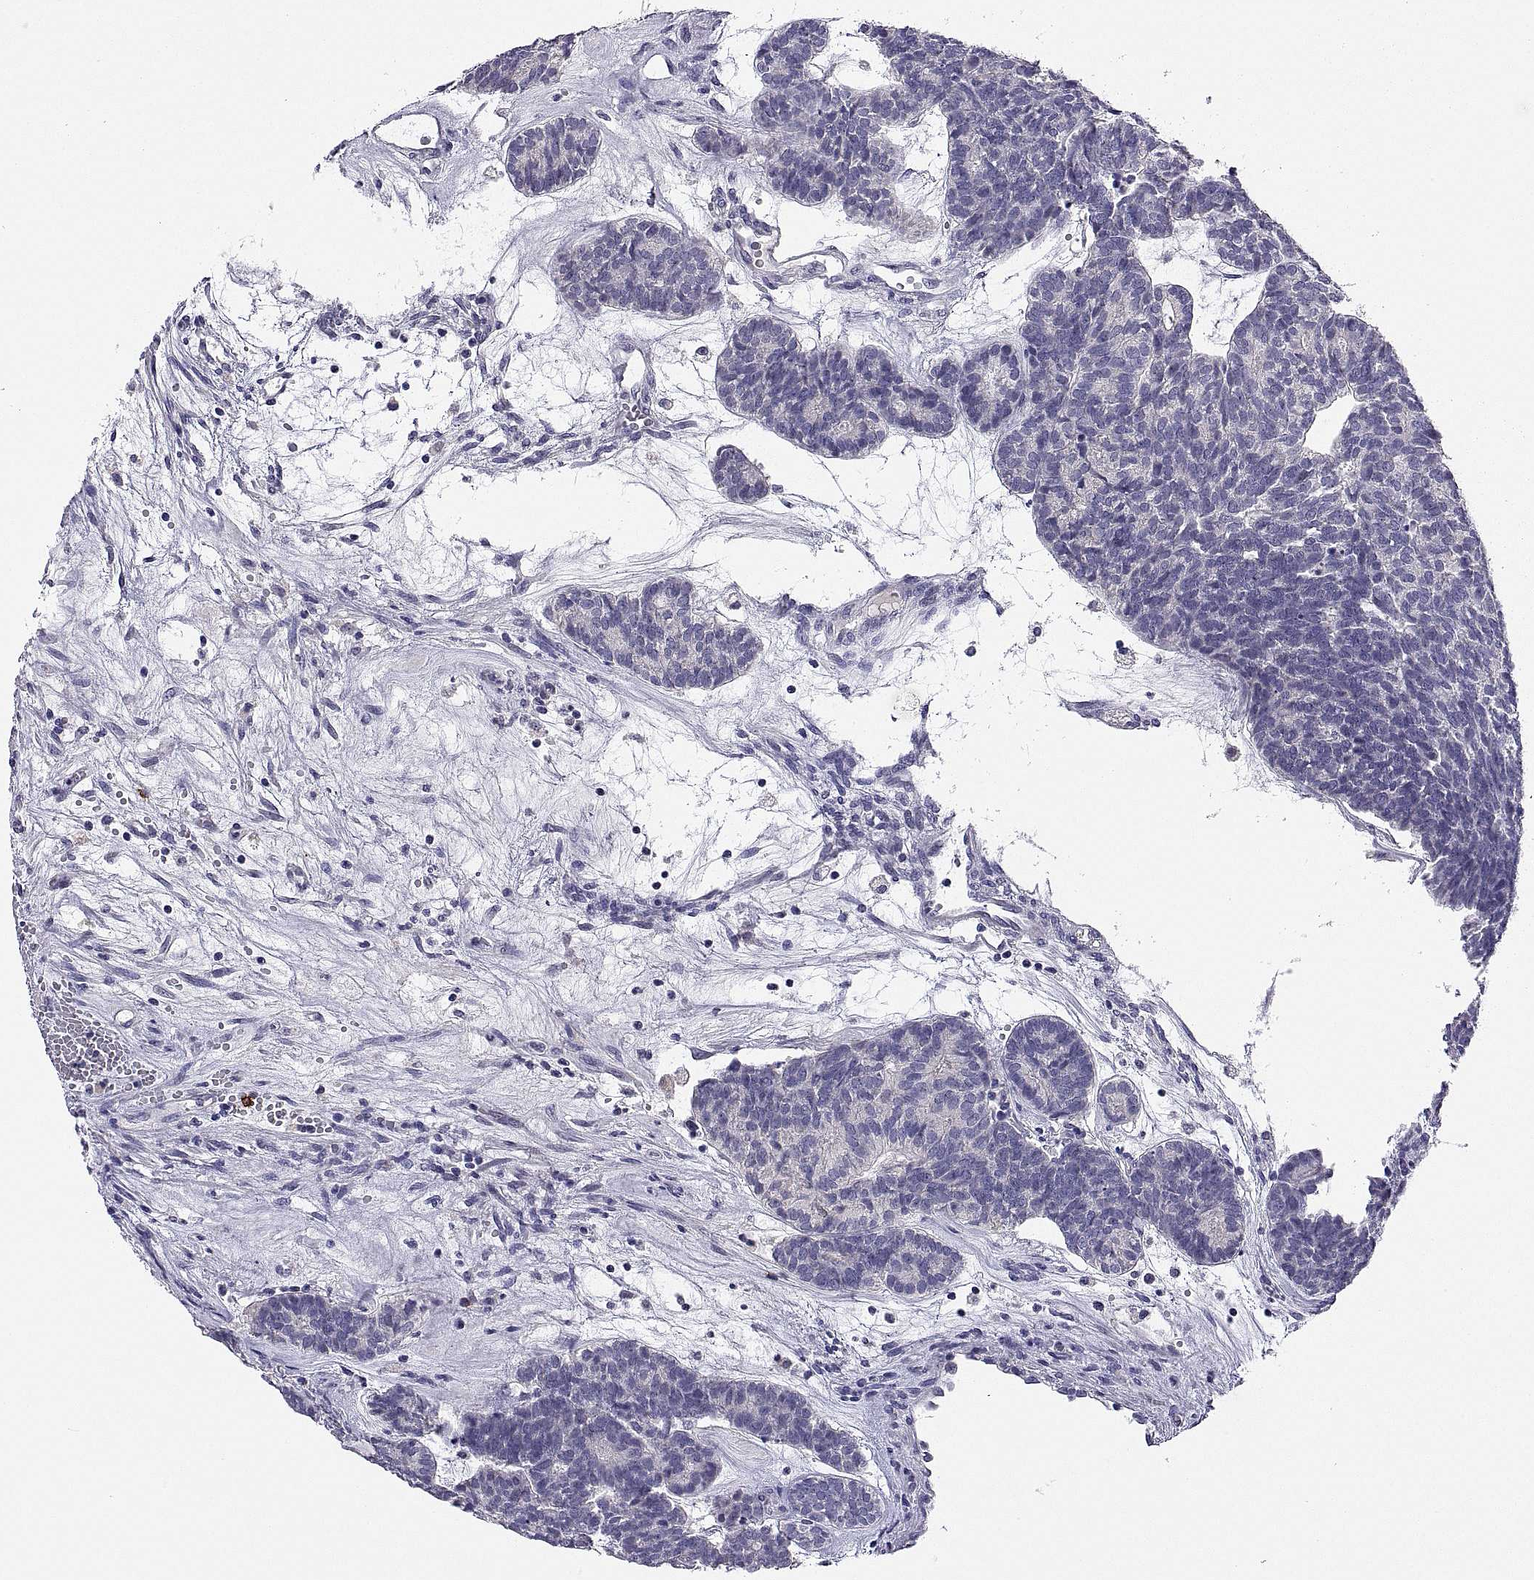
{"staining": {"intensity": "negative", "quantity": "none", "location": "none"}, "tissue": "head and neck cancer", "cell_type": "Tumor cells", "image_type": "cancer", "snomed": [{"axis": "morphology", "description": "Adenocarcinoma, NOS"}, {"axis": "topography", "description": "Head-Neck"}], "caption": "Tumor cells show no significant staining in head and neck cancer.", "gene": "MS4A1", "patient": {"sex": "female", "age": 81}}